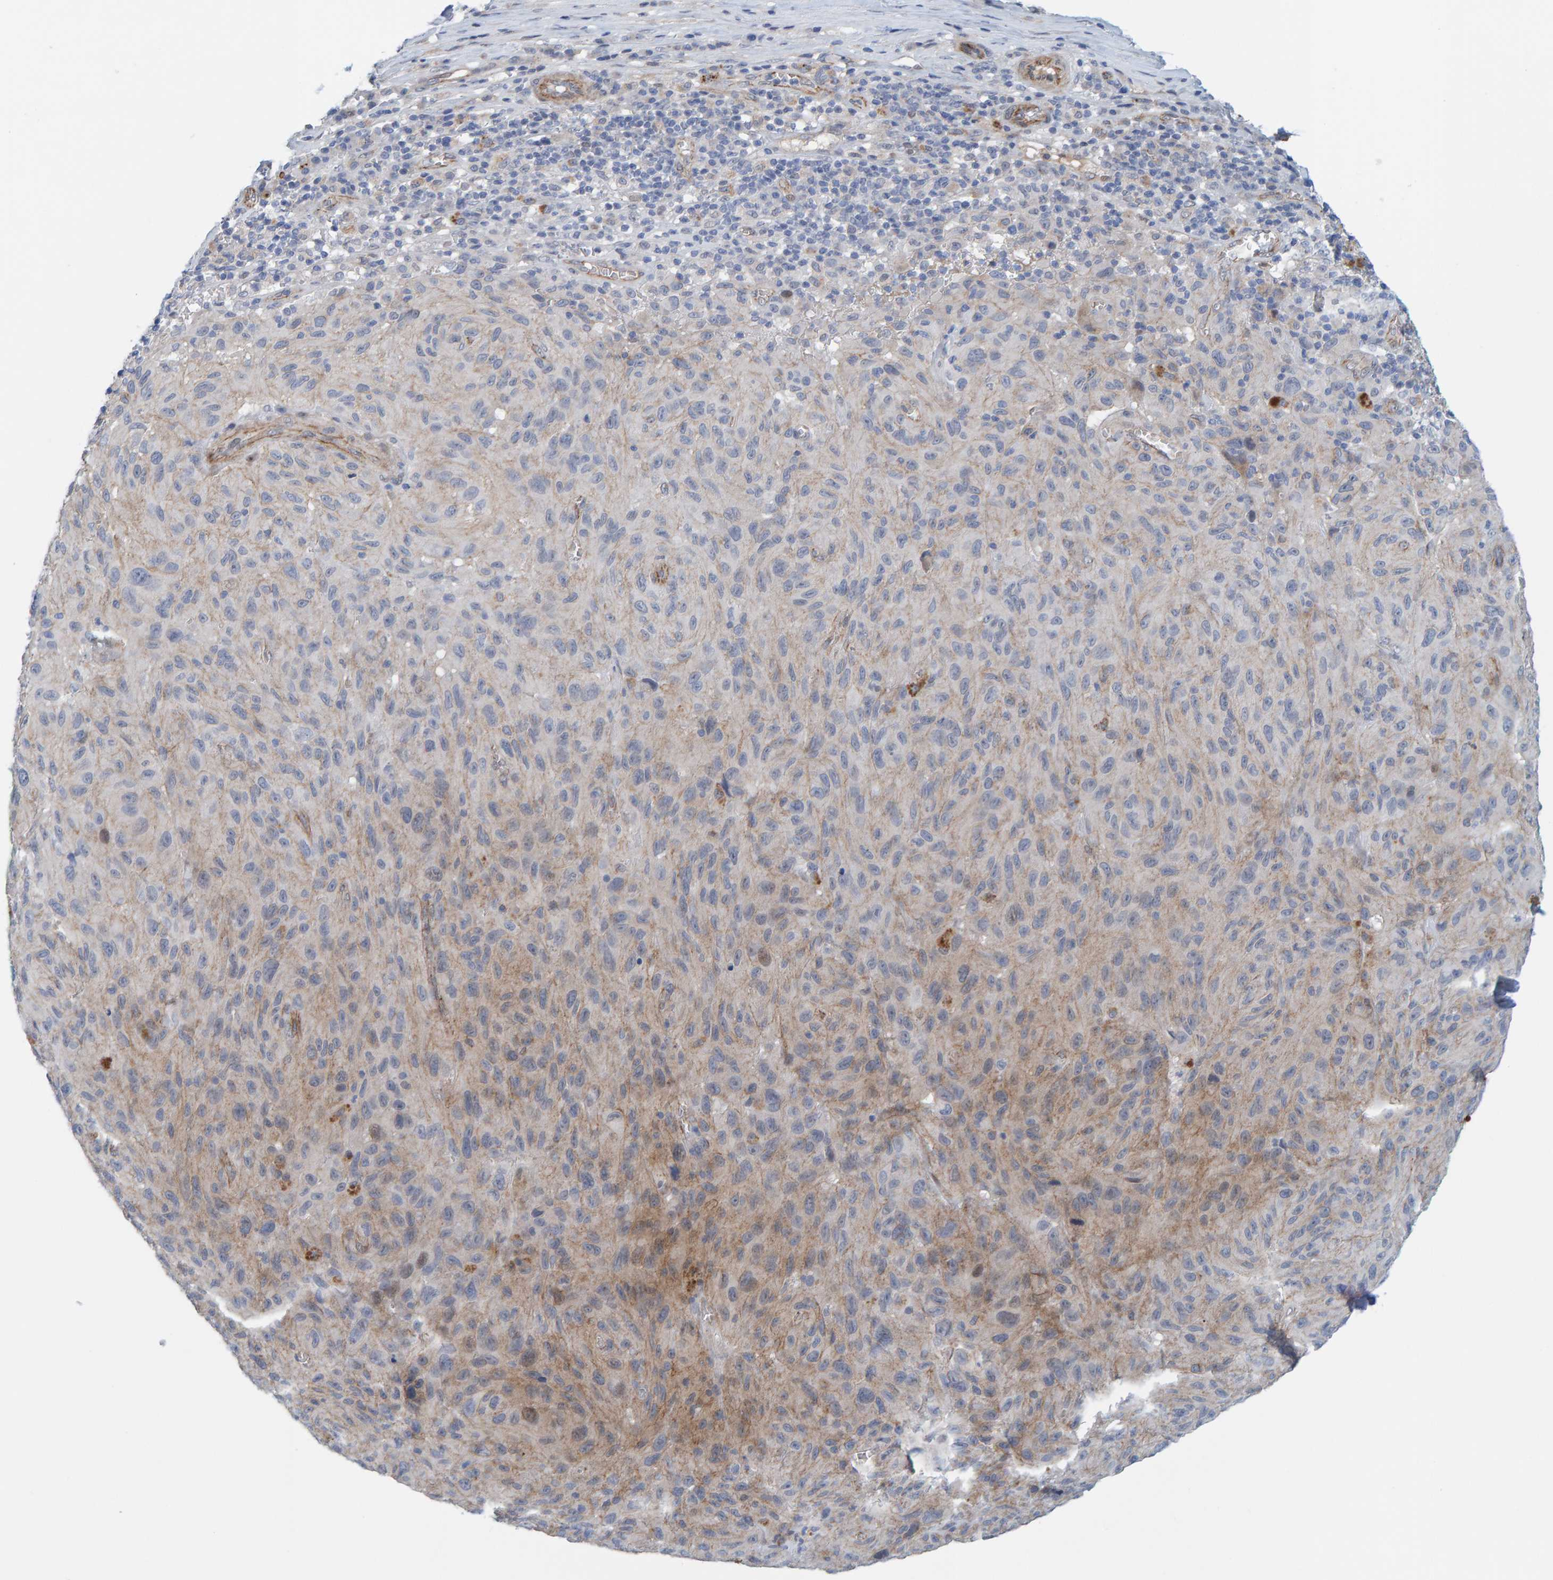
{"staining": {"intensity": "negative", "quantity": "none", "location": "none"}, "tissue": "melanoma", "cell_type": "Tumor cells", "image_type": "cancer", "snomed": [{"axis": "morphology", "description": "Malignant melanoma, NOS"}, {"axis": "topography", "description": "Skin"}], "caption": "High power microscopy image of an immunohistochemistry image of malignant melanoma, revealing no significant staining in tumor cells.", "gene": "KRBA2", "patient": {"sex": "male", "age": 66}}